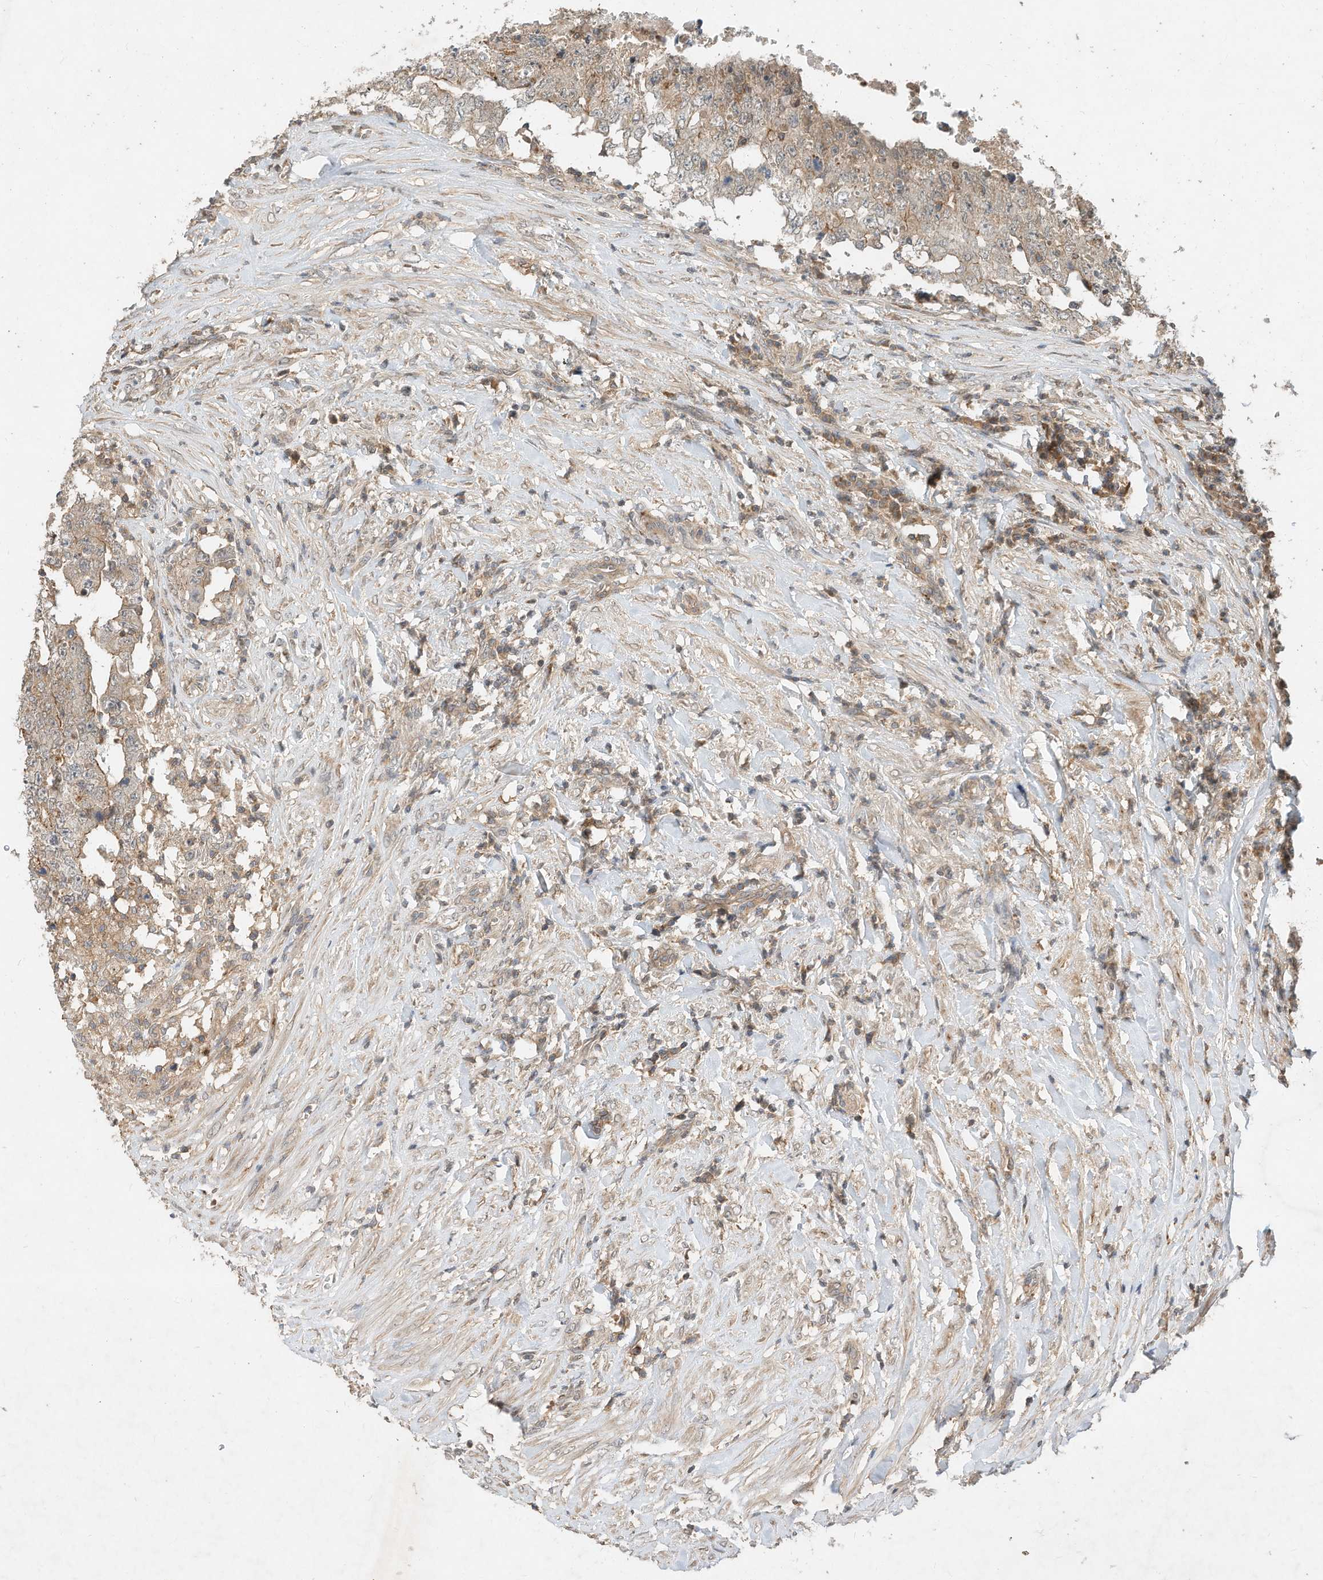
{"staining": {"intensity": "weak", "quantity": "<25%", "location": "cytoplasmic/membranous"}, "tissue": "testis cancer", "cell_type": "Tumor cells", "image_type": "cancer", "snomed": [{"axis": "morphology", "description": "Carcinoma, Embryonal, NOS"}, {"axis": "topography", "description": "Testis"}], "caption": "DAB immunohistochemical staining of human embryonal carcinoma (testis) shows no significant expression in tumor cells.", "gene": "CPAMD8", "patient": {"sex": "male", "age": 26}}